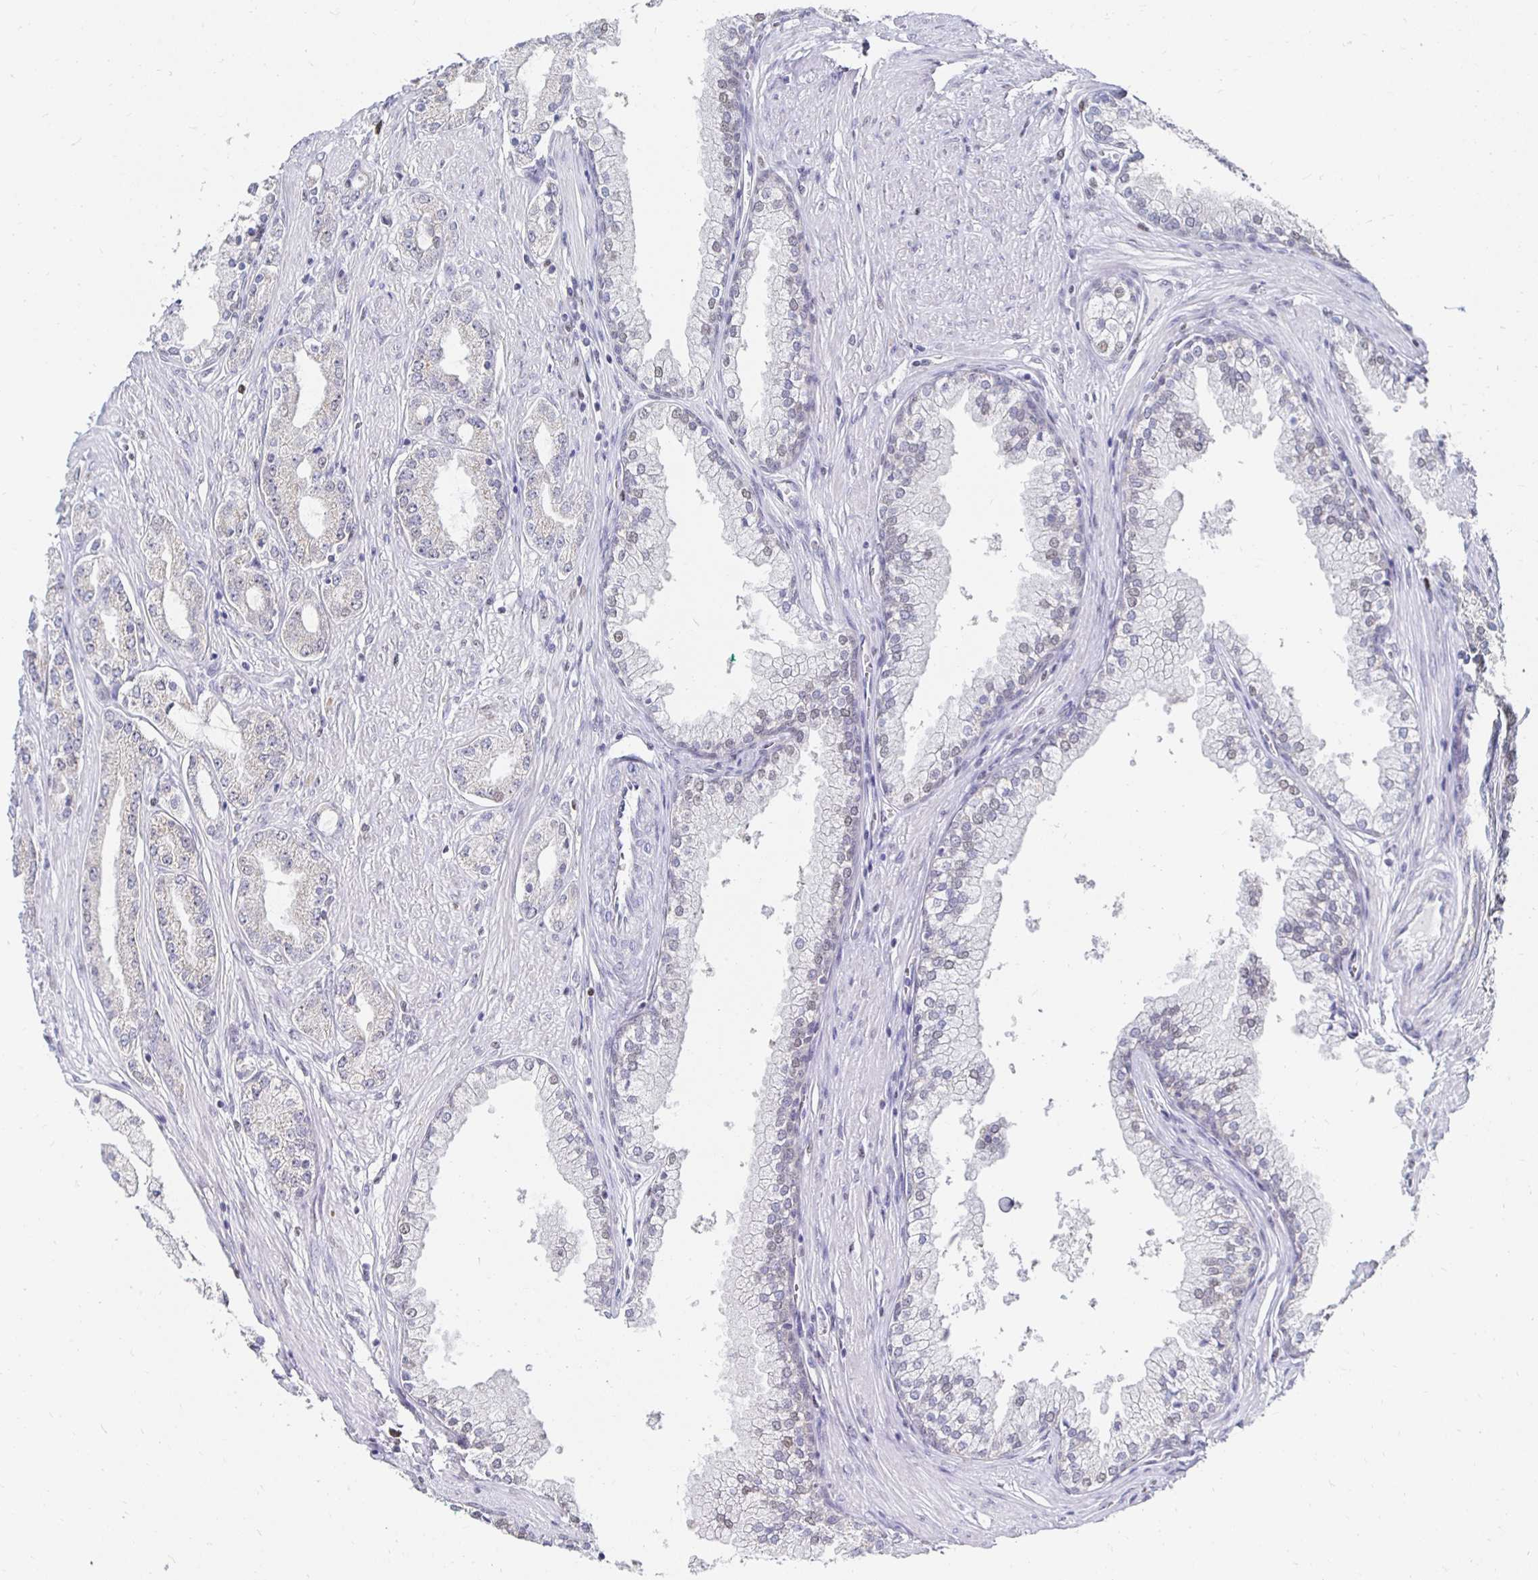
{"staining": {"intensity": "negative", "quantity": "none", "location": "none"}, "tissue": "prostate cancer", "cell_type": "Tumor cells", "image_type": "cancer", "snomed": [{"axis": "morphology", "description": "Adenocarcinoma, High grade"}, {"axis": "topography", "description": "Prostate"}], "caption": "This is an immunohistochemistry (IHC) micrograph of prostate cancer. There is no expression in tumor cells.", "gene": "NOCT", "patient": {"sex": "male", "age": 66}}